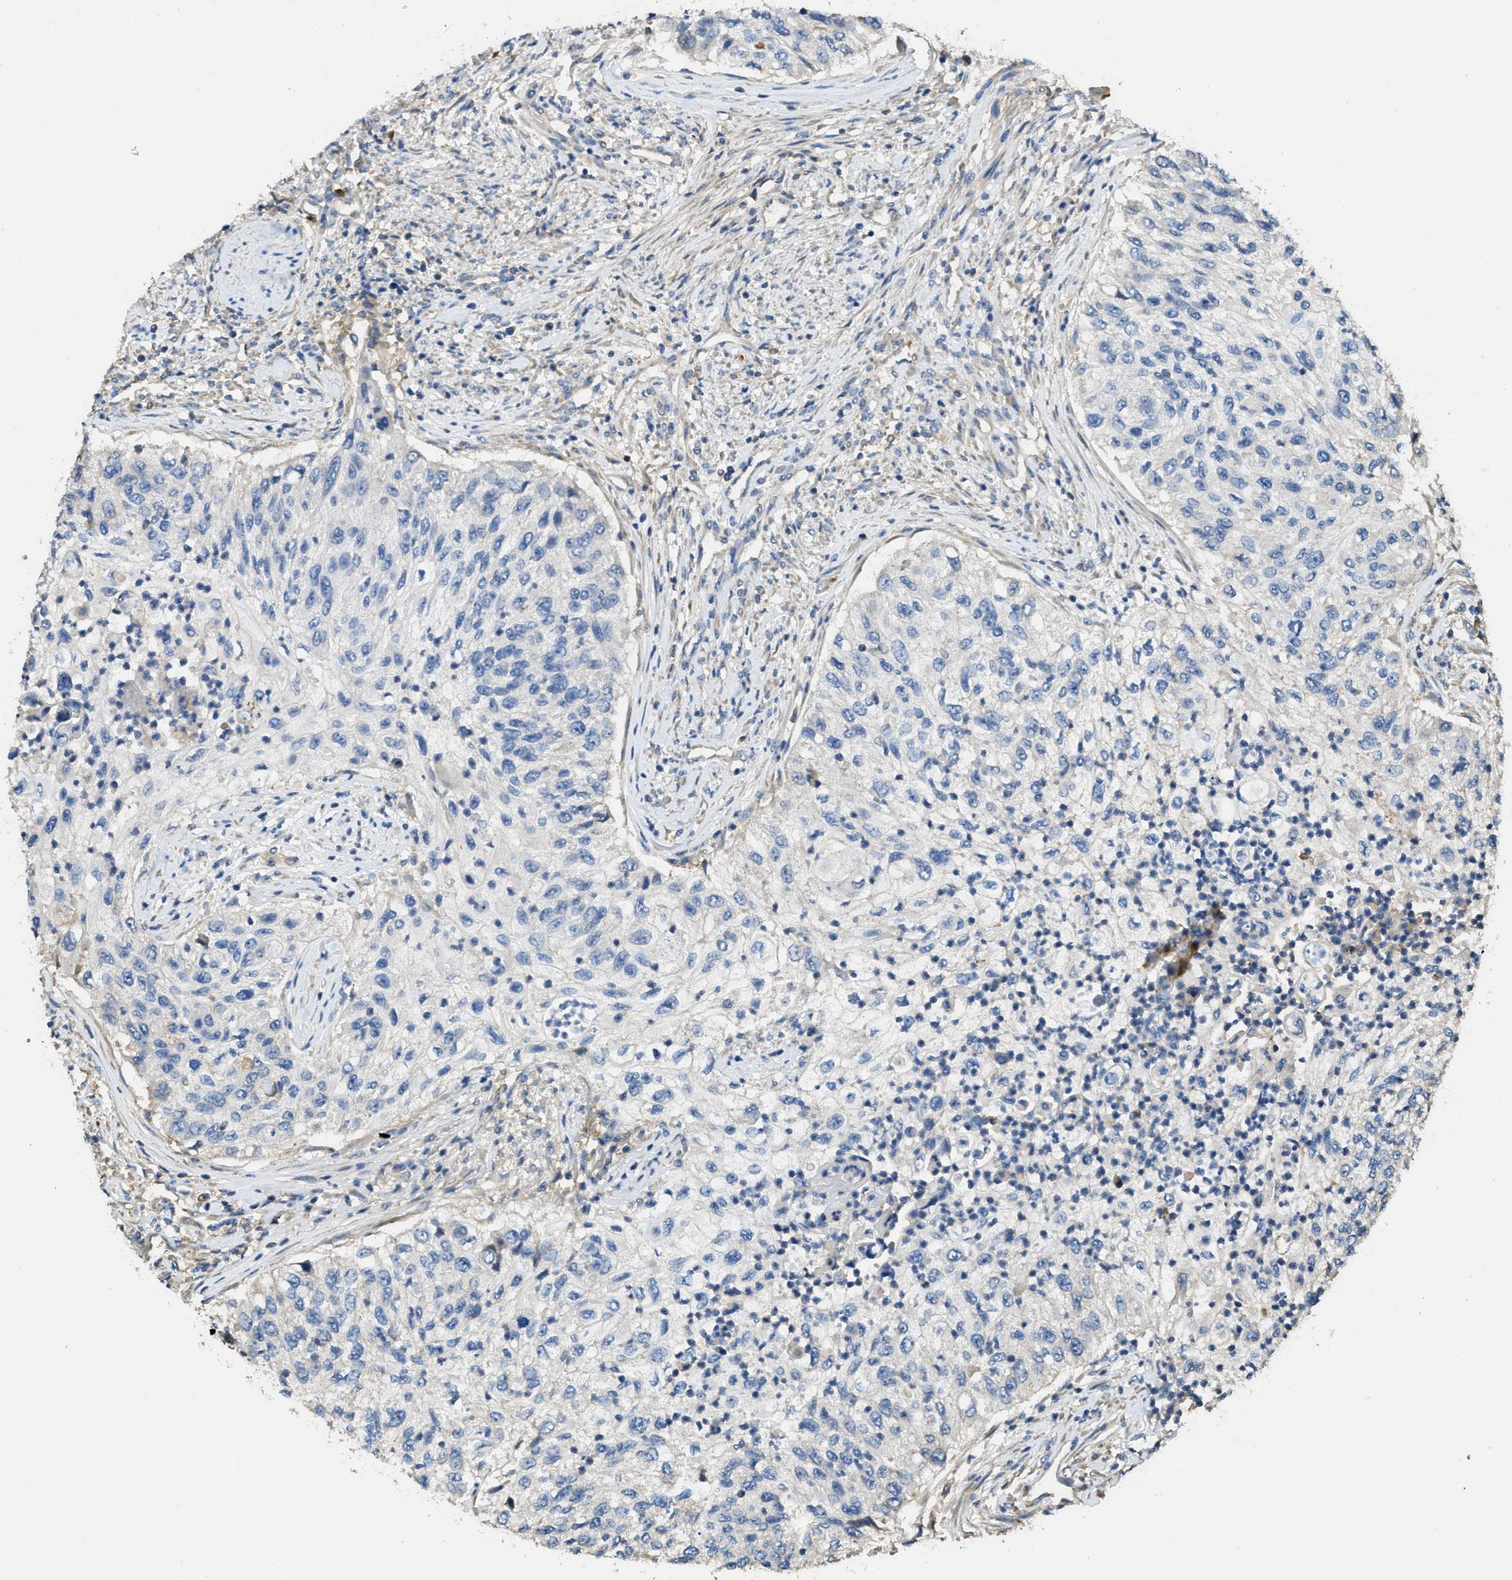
{"staining": {"intensity": "negative", "quantity": "none", "location": "none"}, "tissue": "urothelial cancer", "cell_type": "Tumor cells", "image_type": "cancer", "snomed": [{"axis": "morphology", "description": "Urothelial carcinoma, High grade"}, {"axis": "topography", "description": "Urinary bladder"}], "caption": "The histopathology image displays no significant expression in tumor cells of high-grade urothelial carcinoma.", "gene": "RIPK2", "patient": {"sex": "female", "age": 60}}